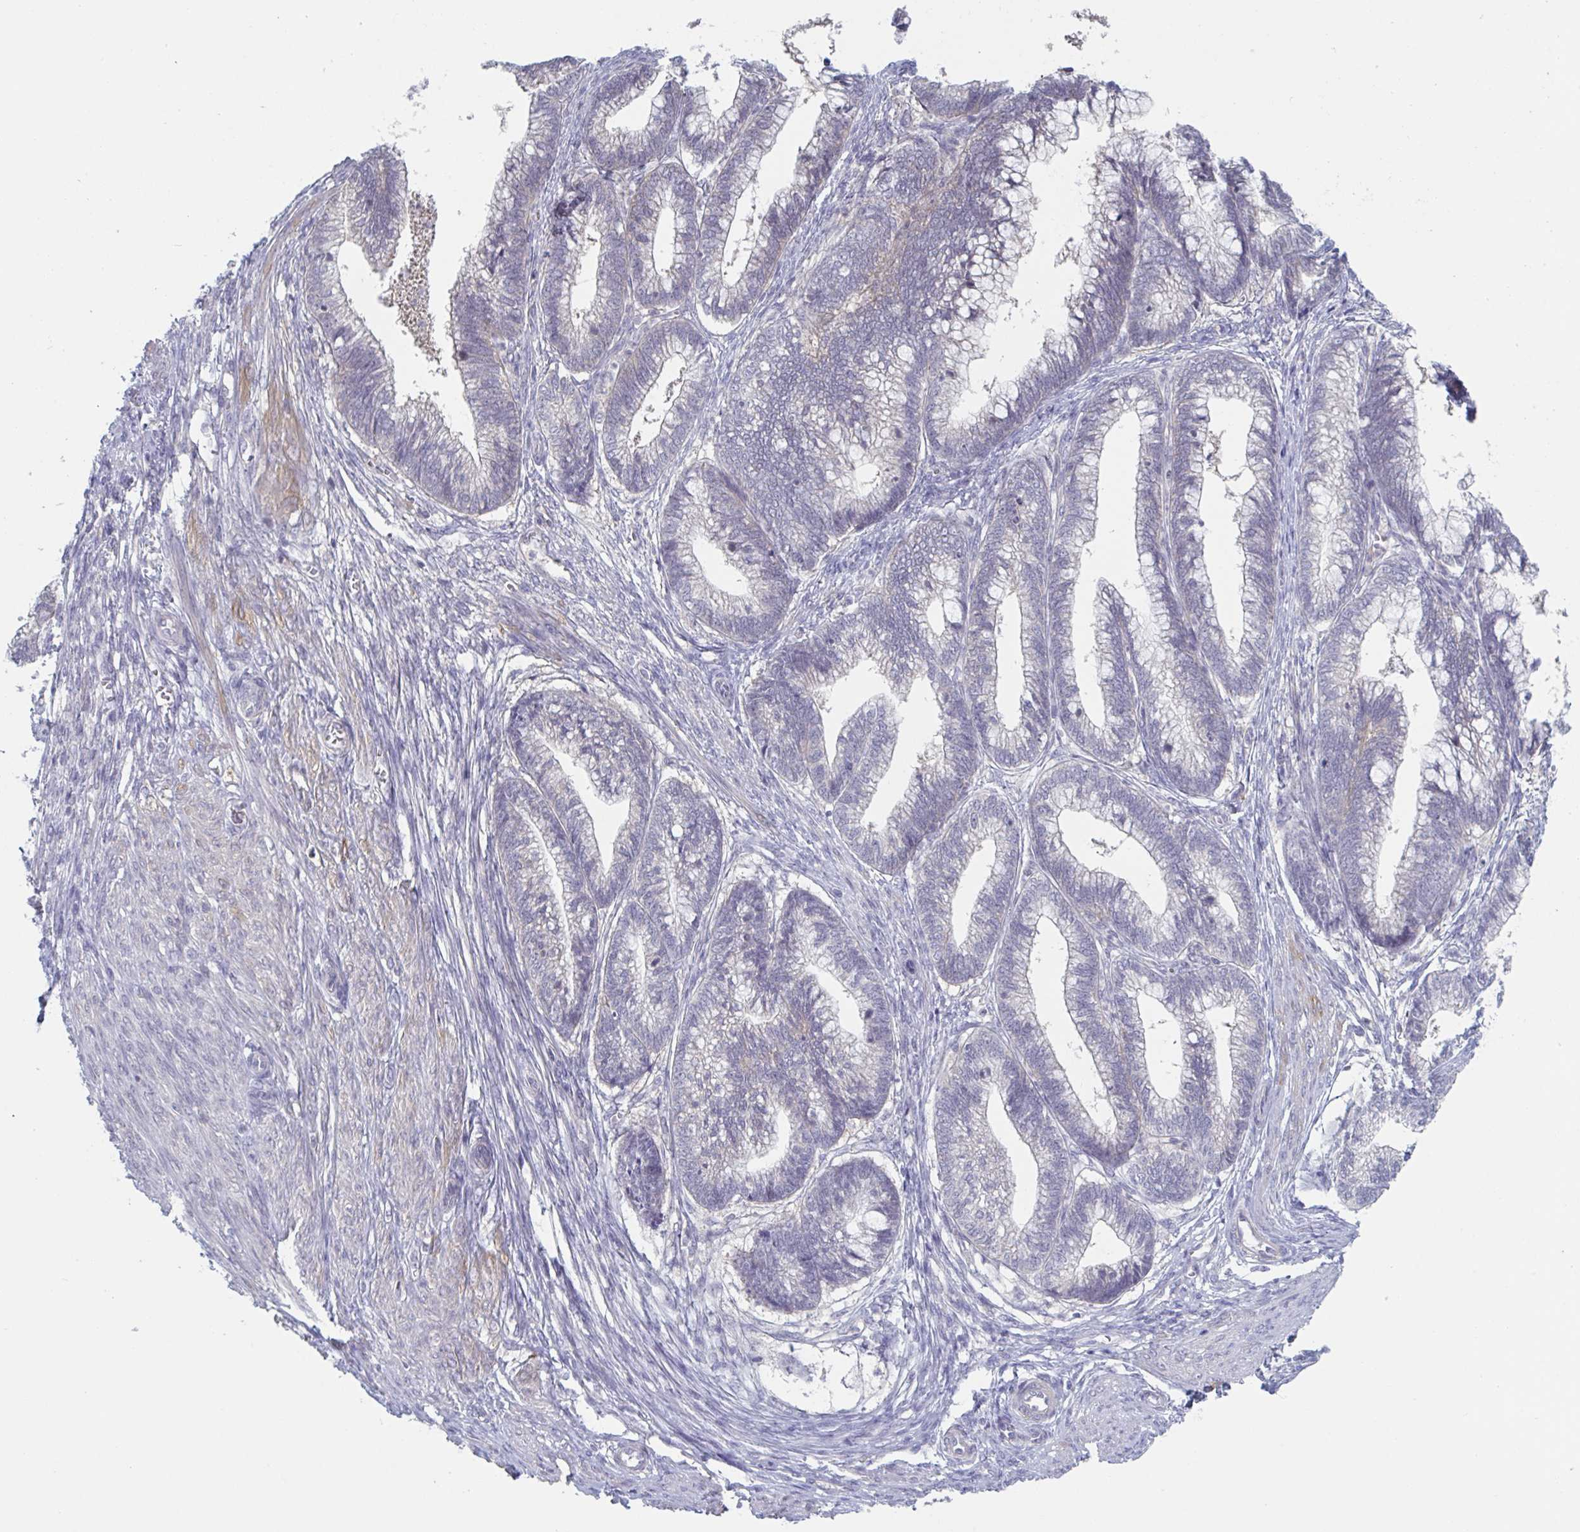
{"staining": {"intensity": "weak", "quantity": "<25%", "location": "cytoplasmic/membranous"}, "tissue": "cervical cancer", "cell_type": "Tumor cells", "image_type": "cancer", "snomed": [{"axis": "morphology", "description": "Adenocarcinoma, NOS"}, {"axis": "topography", "description": "Cervix"}], "caption": "IHC of human cervical cancer shows no expression in tumor cells. (DAB (3,3'-diaminobenzidine) IHC, high magnification).", "gene": "STK26", "patient": {"sex": "female", "age": 44}}